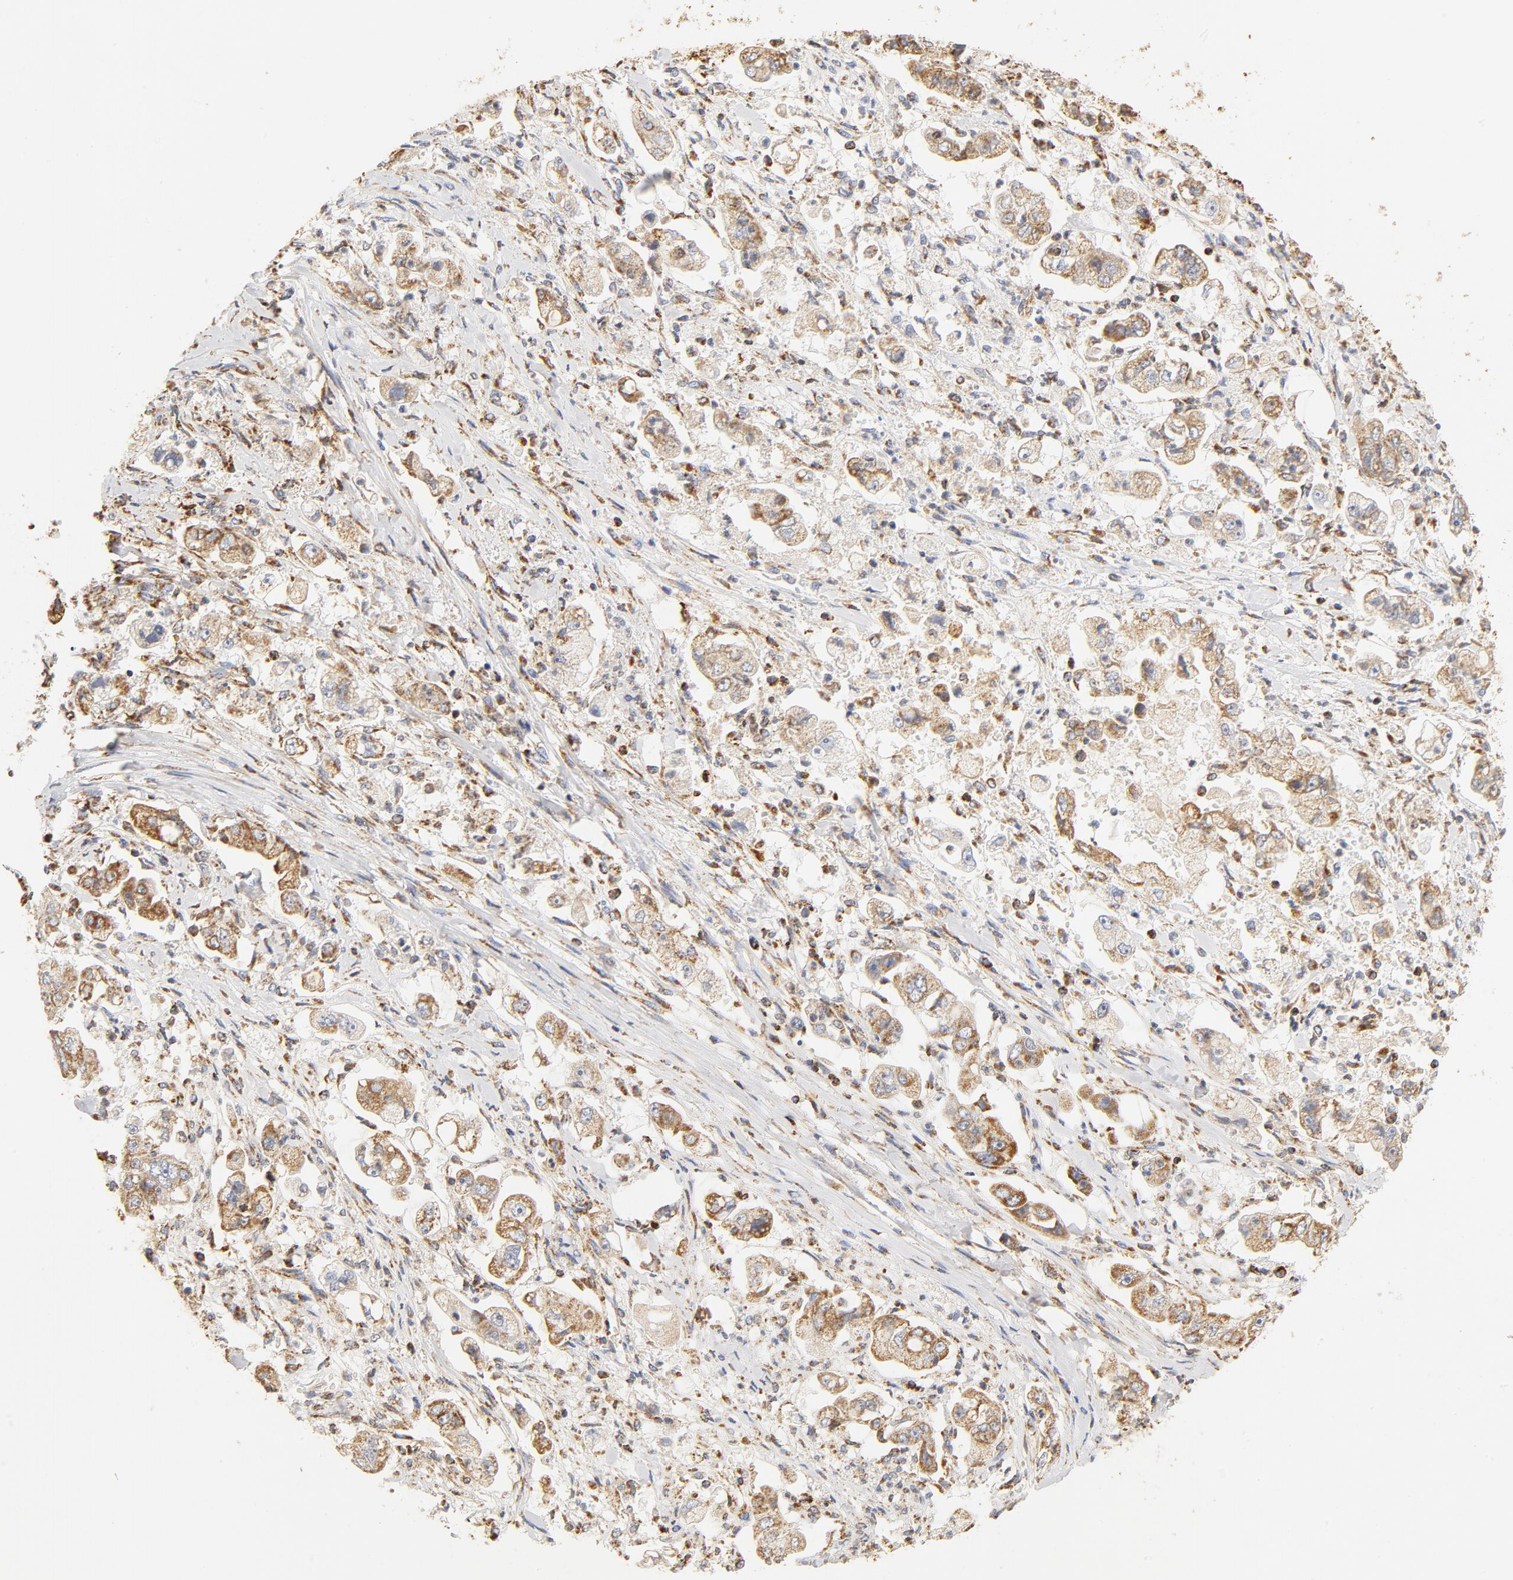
{"staining": {"intensity": "moderate", "quantity": ">75%", "location": "cytoplasmic/membranous"}, "tissue": "stomach cancer", "cell_type": "Tumor cells", "image_type": "cancer", "snomed": [{"axis": "morphology", "description": "Adenocarcinoma, NOS"}, {"axis": "topography", "description": "Stomach"}], "caption": "Immunohistochemical staining of stomach cancer (adenocarcinoma) exhibits medium levels of moderate cytoplasmic/membranous protein positivity in approximately >75% of tumor cells.", "gene": "COX4I1", "patient": {"sex": "male", "age": 62}}